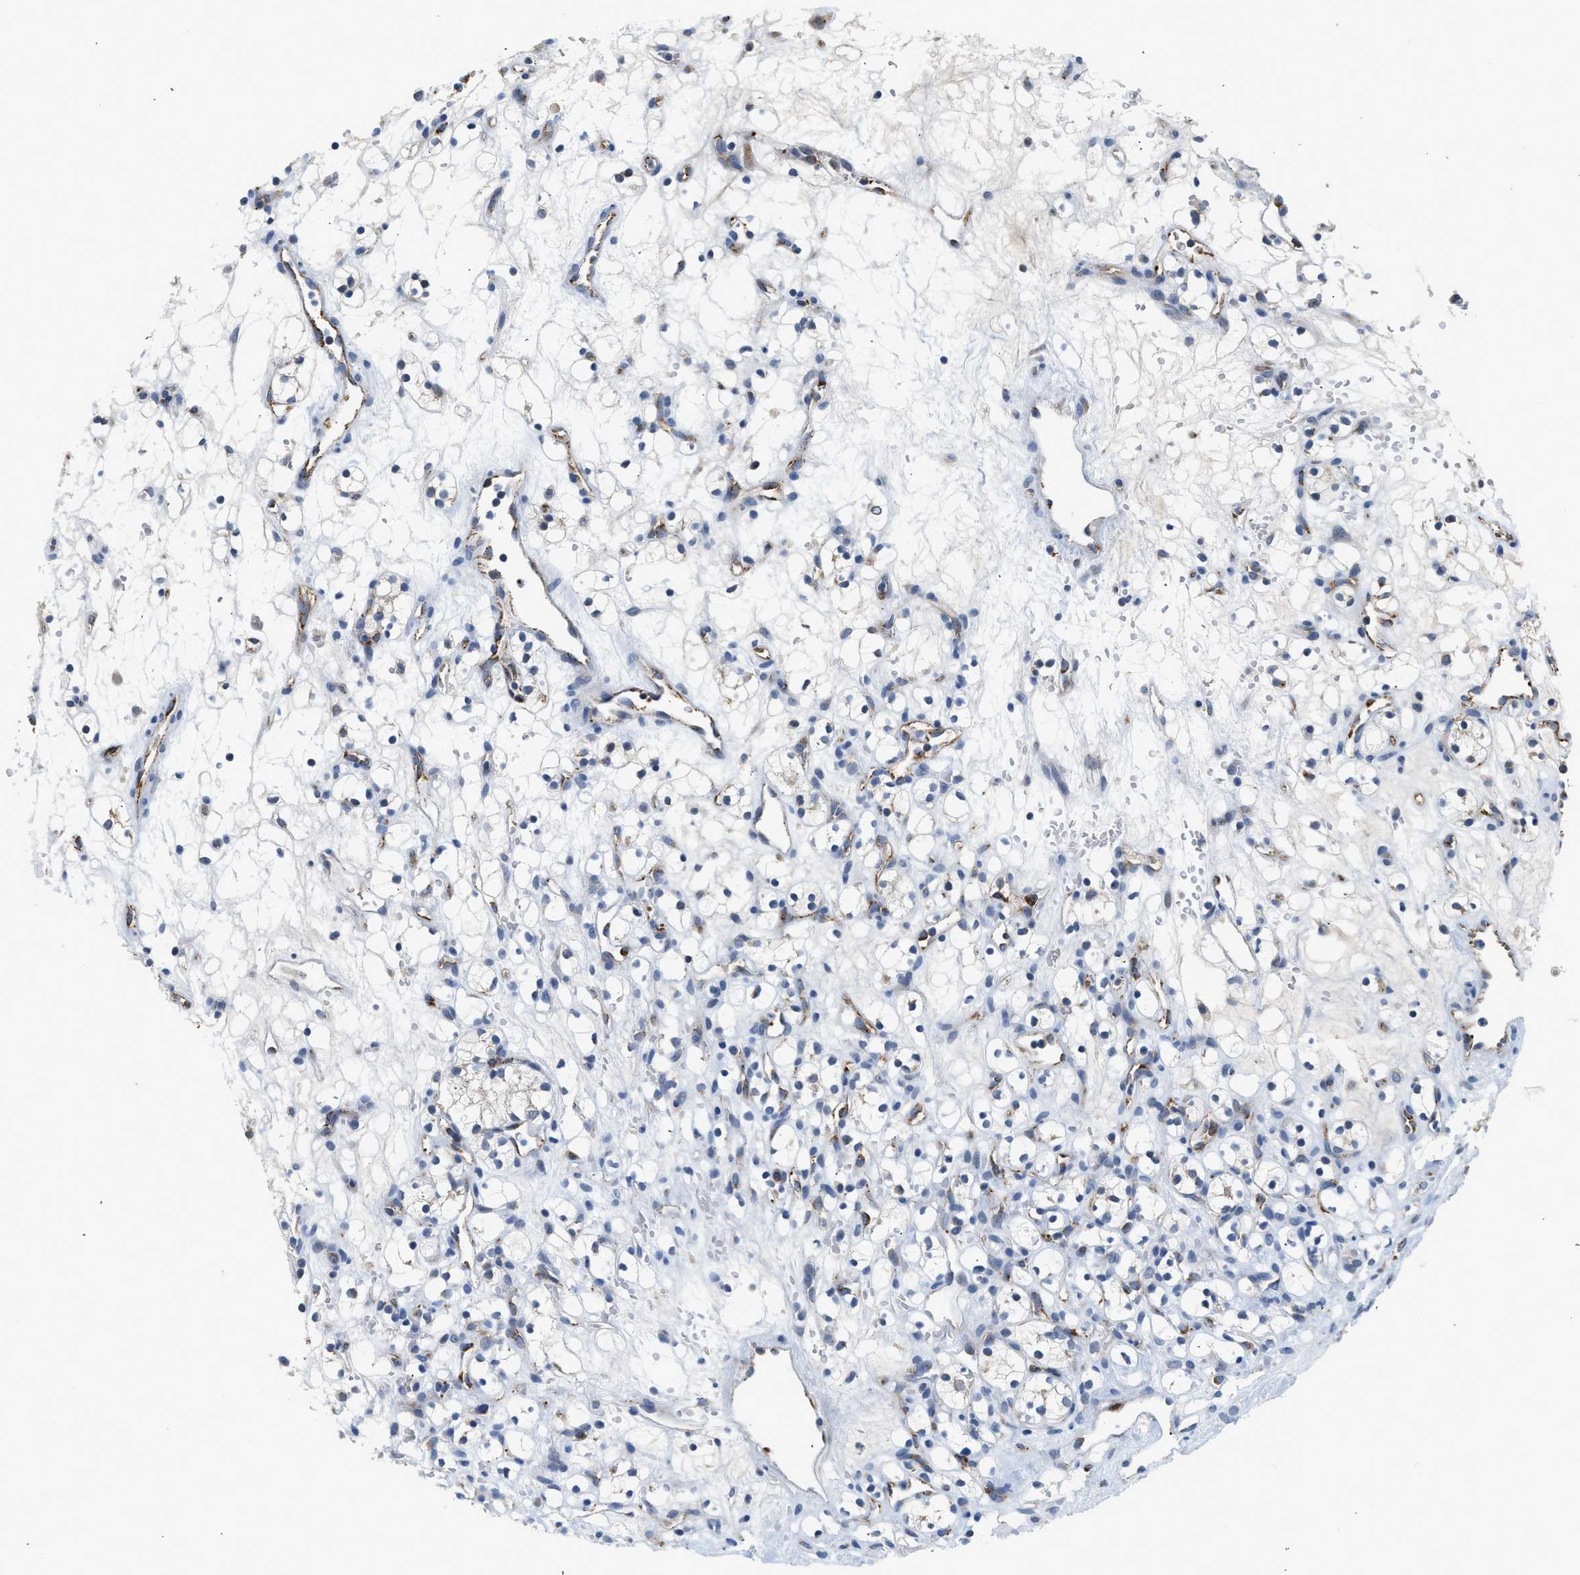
{"staining": {"intensity": "negative", "quantity": "none", "location": "none"}, "tissue": "renal cancer", "cell_type": "Tumor cells", "image_type": "cancer", "snomed": [{"axis": "morphology", "description": "Adenocarcinoma, NOS"}, {"axis": "topography", "description": "Kidney"}], "caption": "High power microscopy photomicrograph of an IHC image of adenocarcinoma (renal), revealing no significant staining in tumor cells.", "gene": "PIM1", "patient": {"sex": "female", "age": 60}}